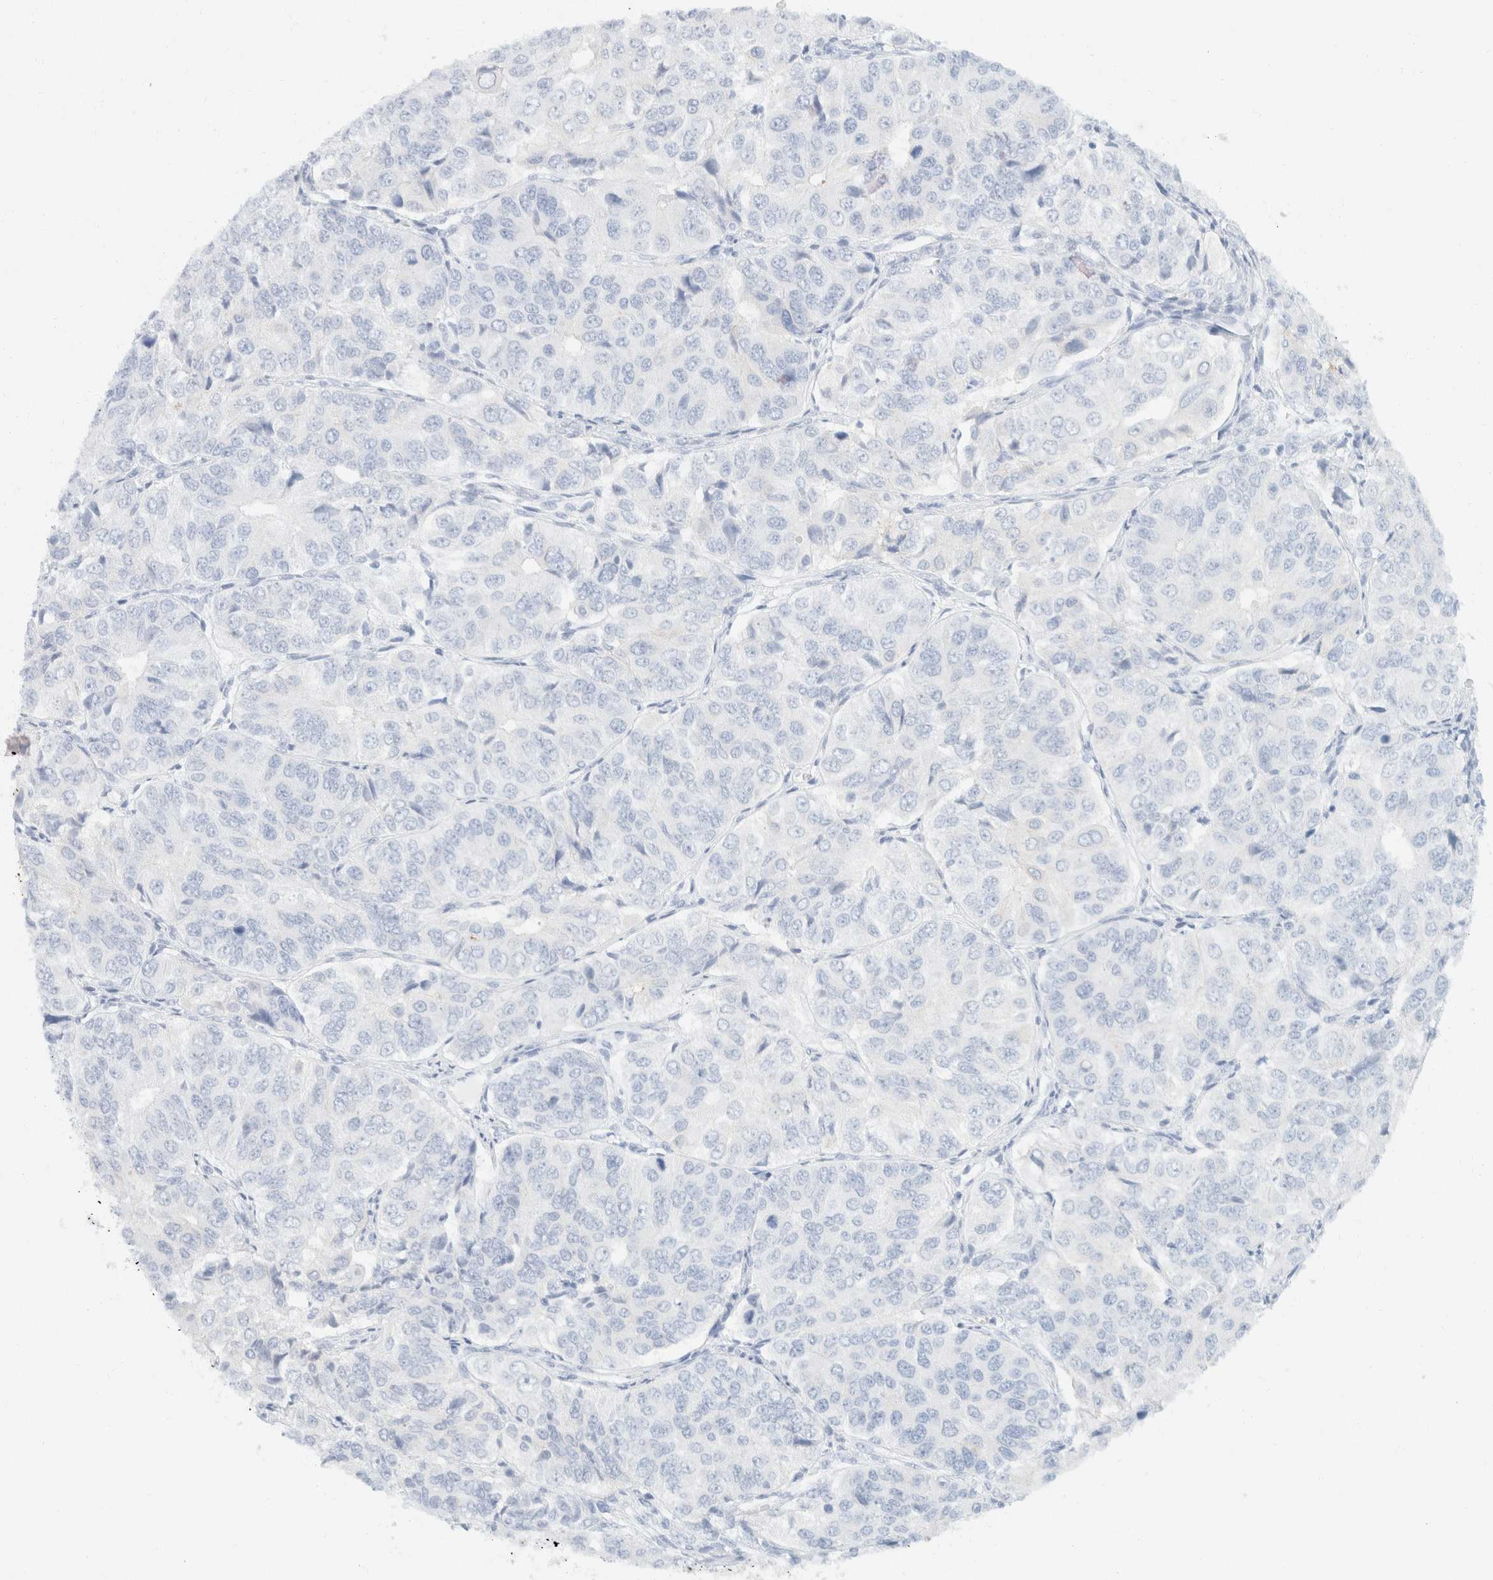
{"staining": {"intensity": "negative", "quantity": "none", "location": "none"}, "tissue": "ovarian cancer", "cell_type": "Tumor cells", "image_type": "cancer", "snomed": [{"axis": "morphology", "description": "Carcinoma, endometroid"}, {"axis": "topography", "description": "Ovary"}], "caption": "This is an immunohistochemistry (IHC) image of human endometroid carcinoma (ovarian). There is no staining in tumor cells.", "gene": "KRT20", "patient": {"sex": "female", "age": 51}}